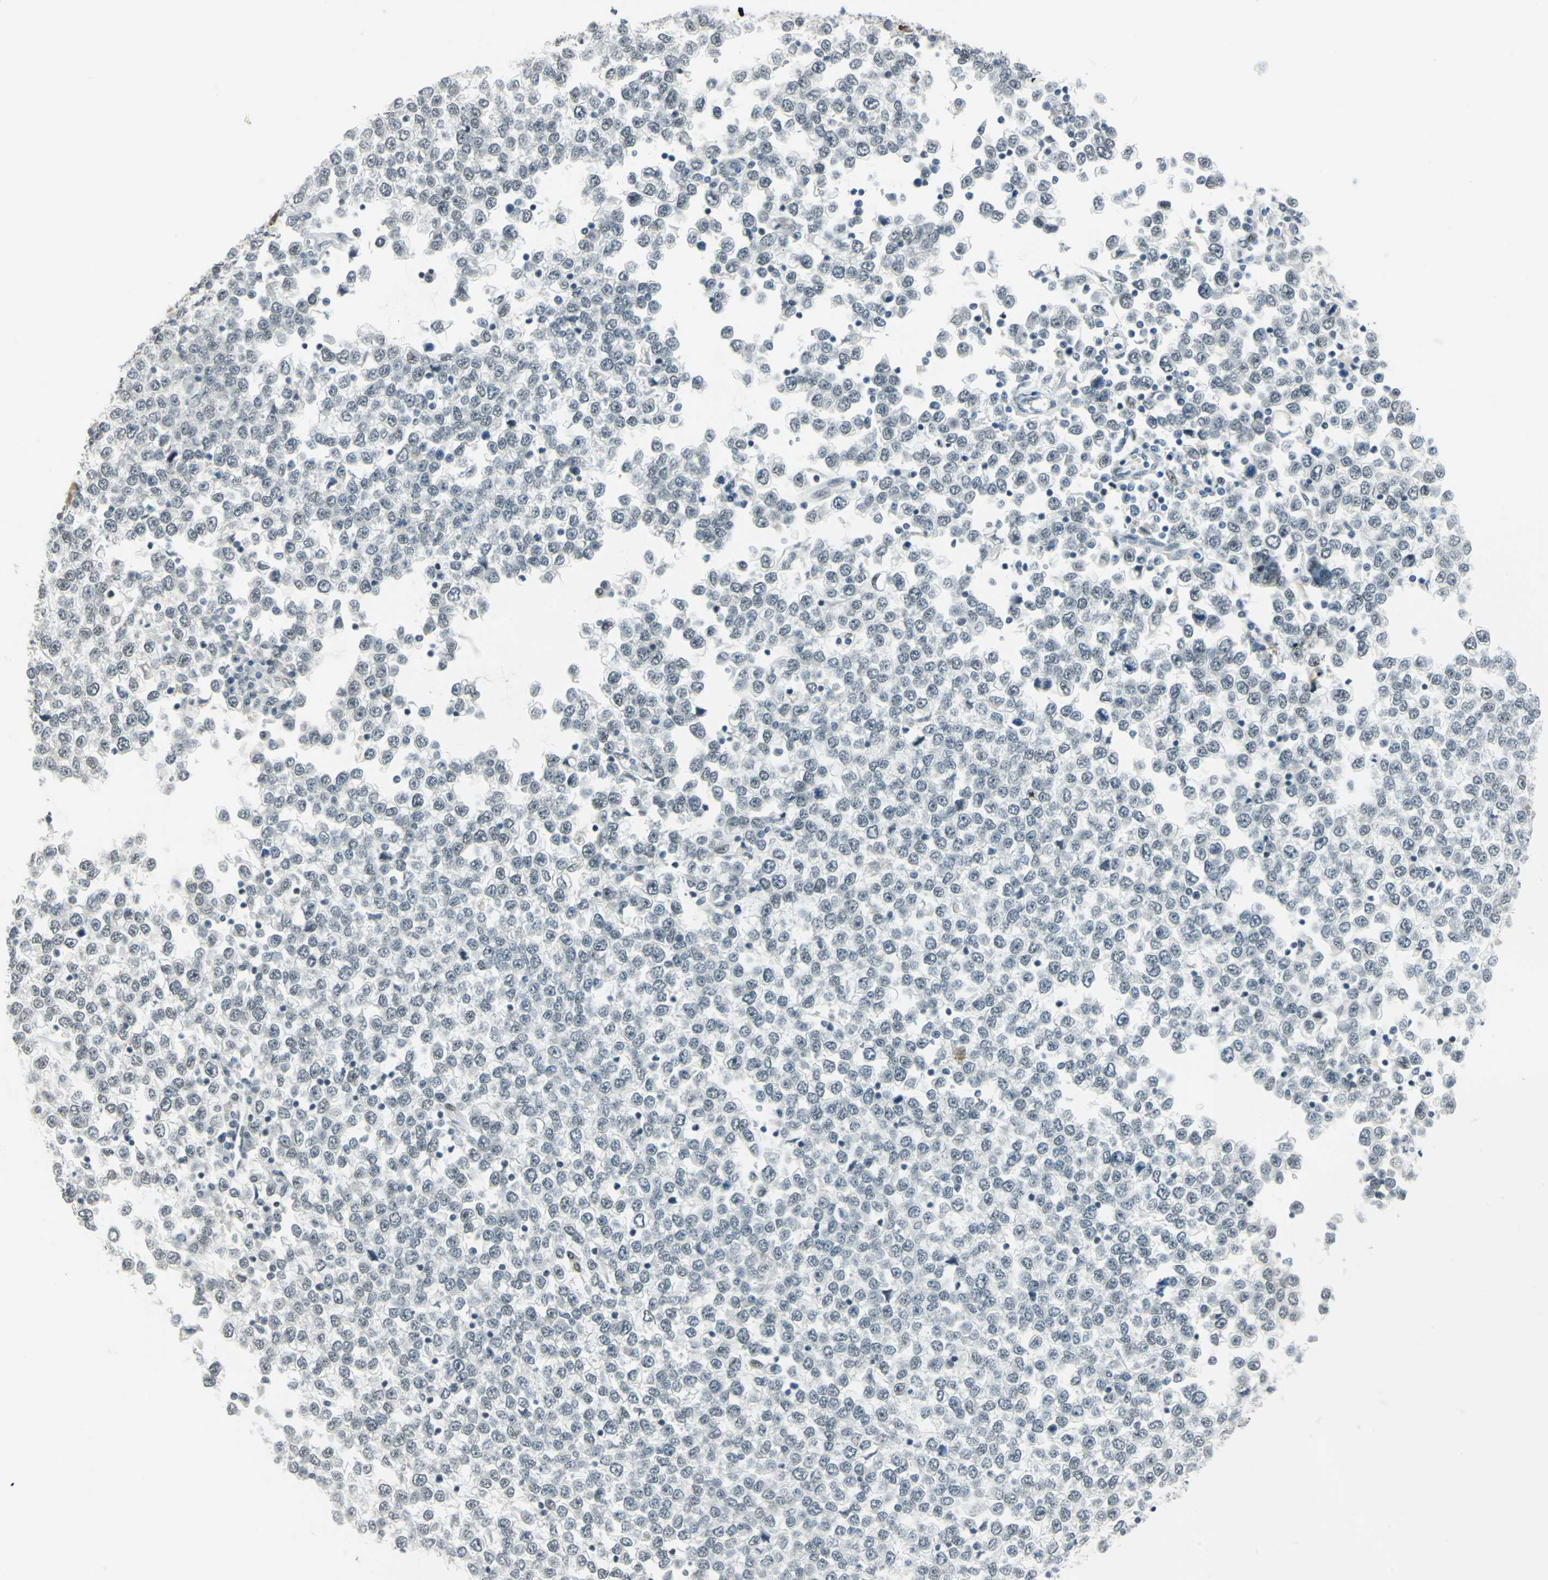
{"staining": {"intensity": "weak", "quantity": "<25%", "location": "nuclear"}, "tissue": "testis cancer", "cell_type": "Tumor cells", "image_type": "cancer", "snomed": [{"axis": "morphology", "description": "Seminoma, NOS"}, {"axis": "topography", "description": "Testis"}], "caption": "A histopathology image of testis seminoma stained for a protein exhibits no brown staining in tumor cells.", "gene": "MTMR10", "patient": {"sex": "male", "age": 65}}